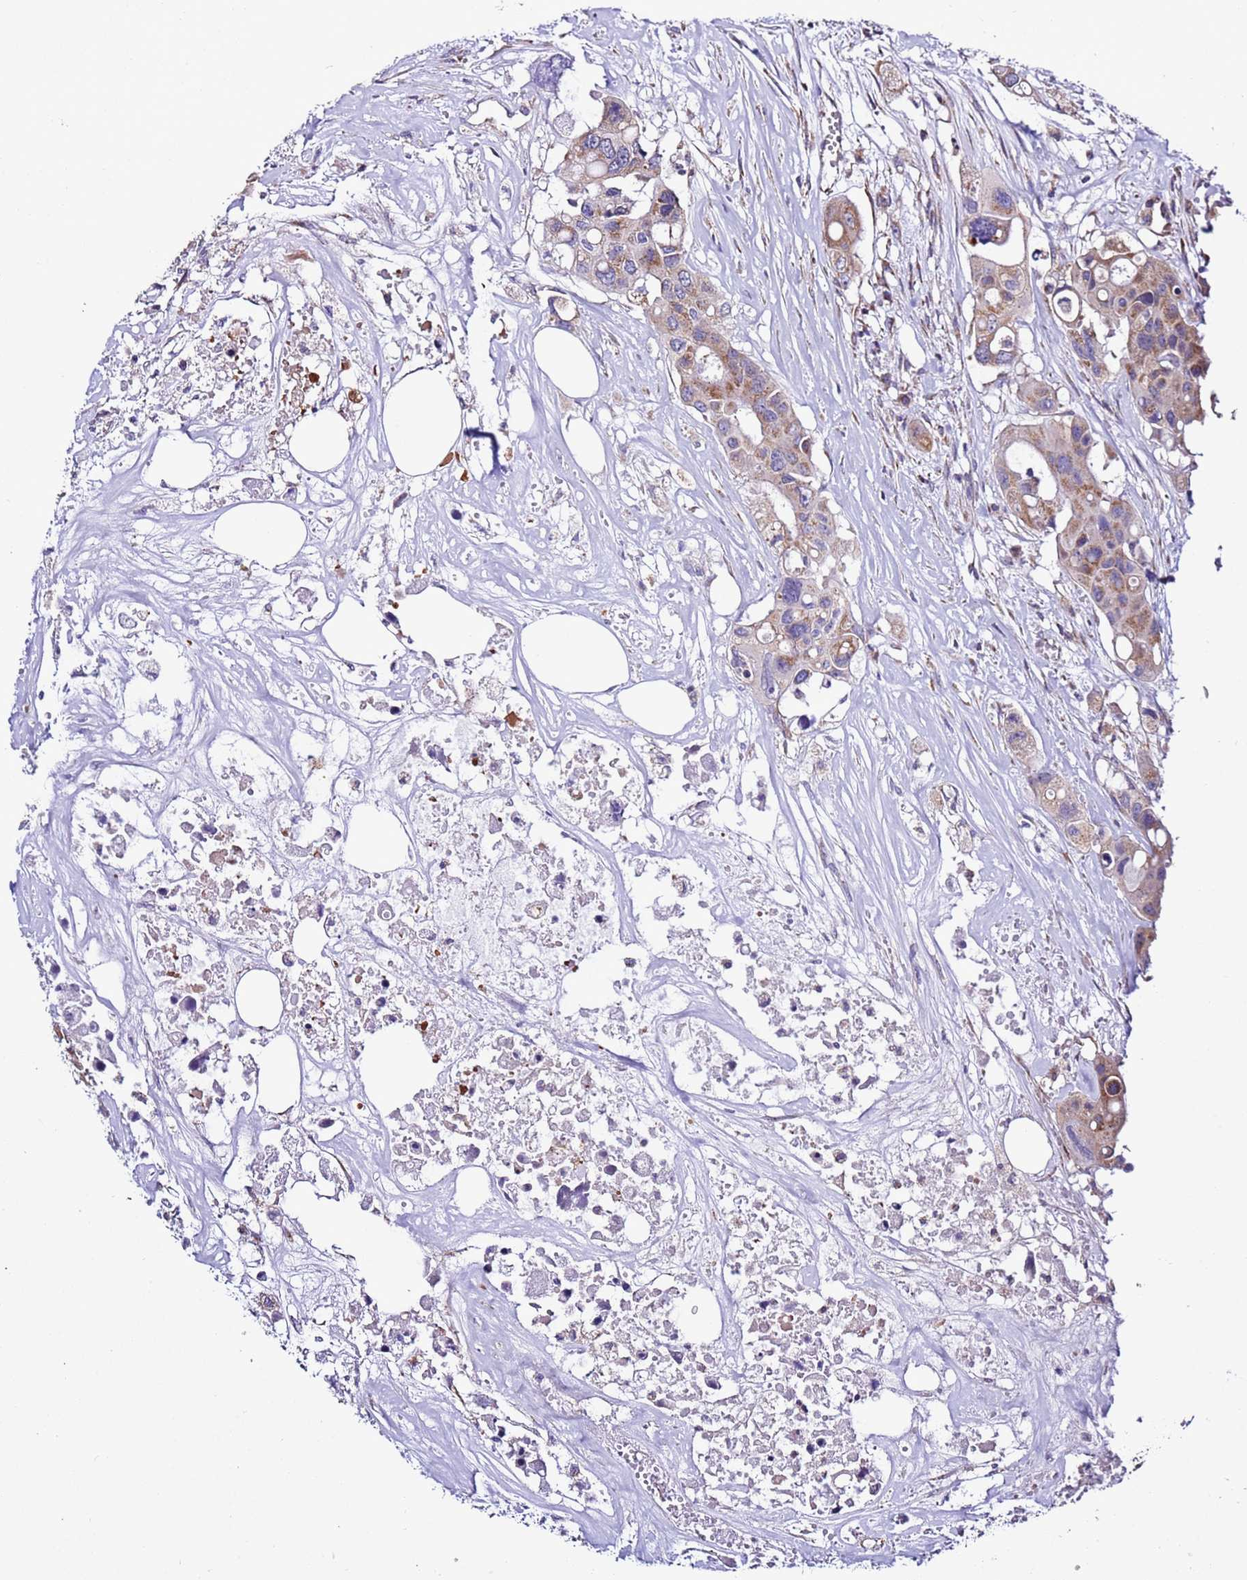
{"staining": {"intensity": "moderate", "quantity": ">75%", "location": "cytoplasmic/membranous"}, "tissue": "colorectal cancer", "cell_type": "Tumor cells", "image_type": "cancer", "snomed": [{"axis": "morphology", "description": "Adenocarcinoma, NOS"}, {"axis": "topography", "description": "Colon"}], "caption": "Moderate cytoplasmic/membranous protein expression is seen in about >75% of tumor cells in colorectal adenocarcinoma. (DAB (3,3'-diaminobenzidine) IHC with brightfield microscopy, high magnification).", "gene": "AHI1", "patient": {"sex": "male", "age": 77}}